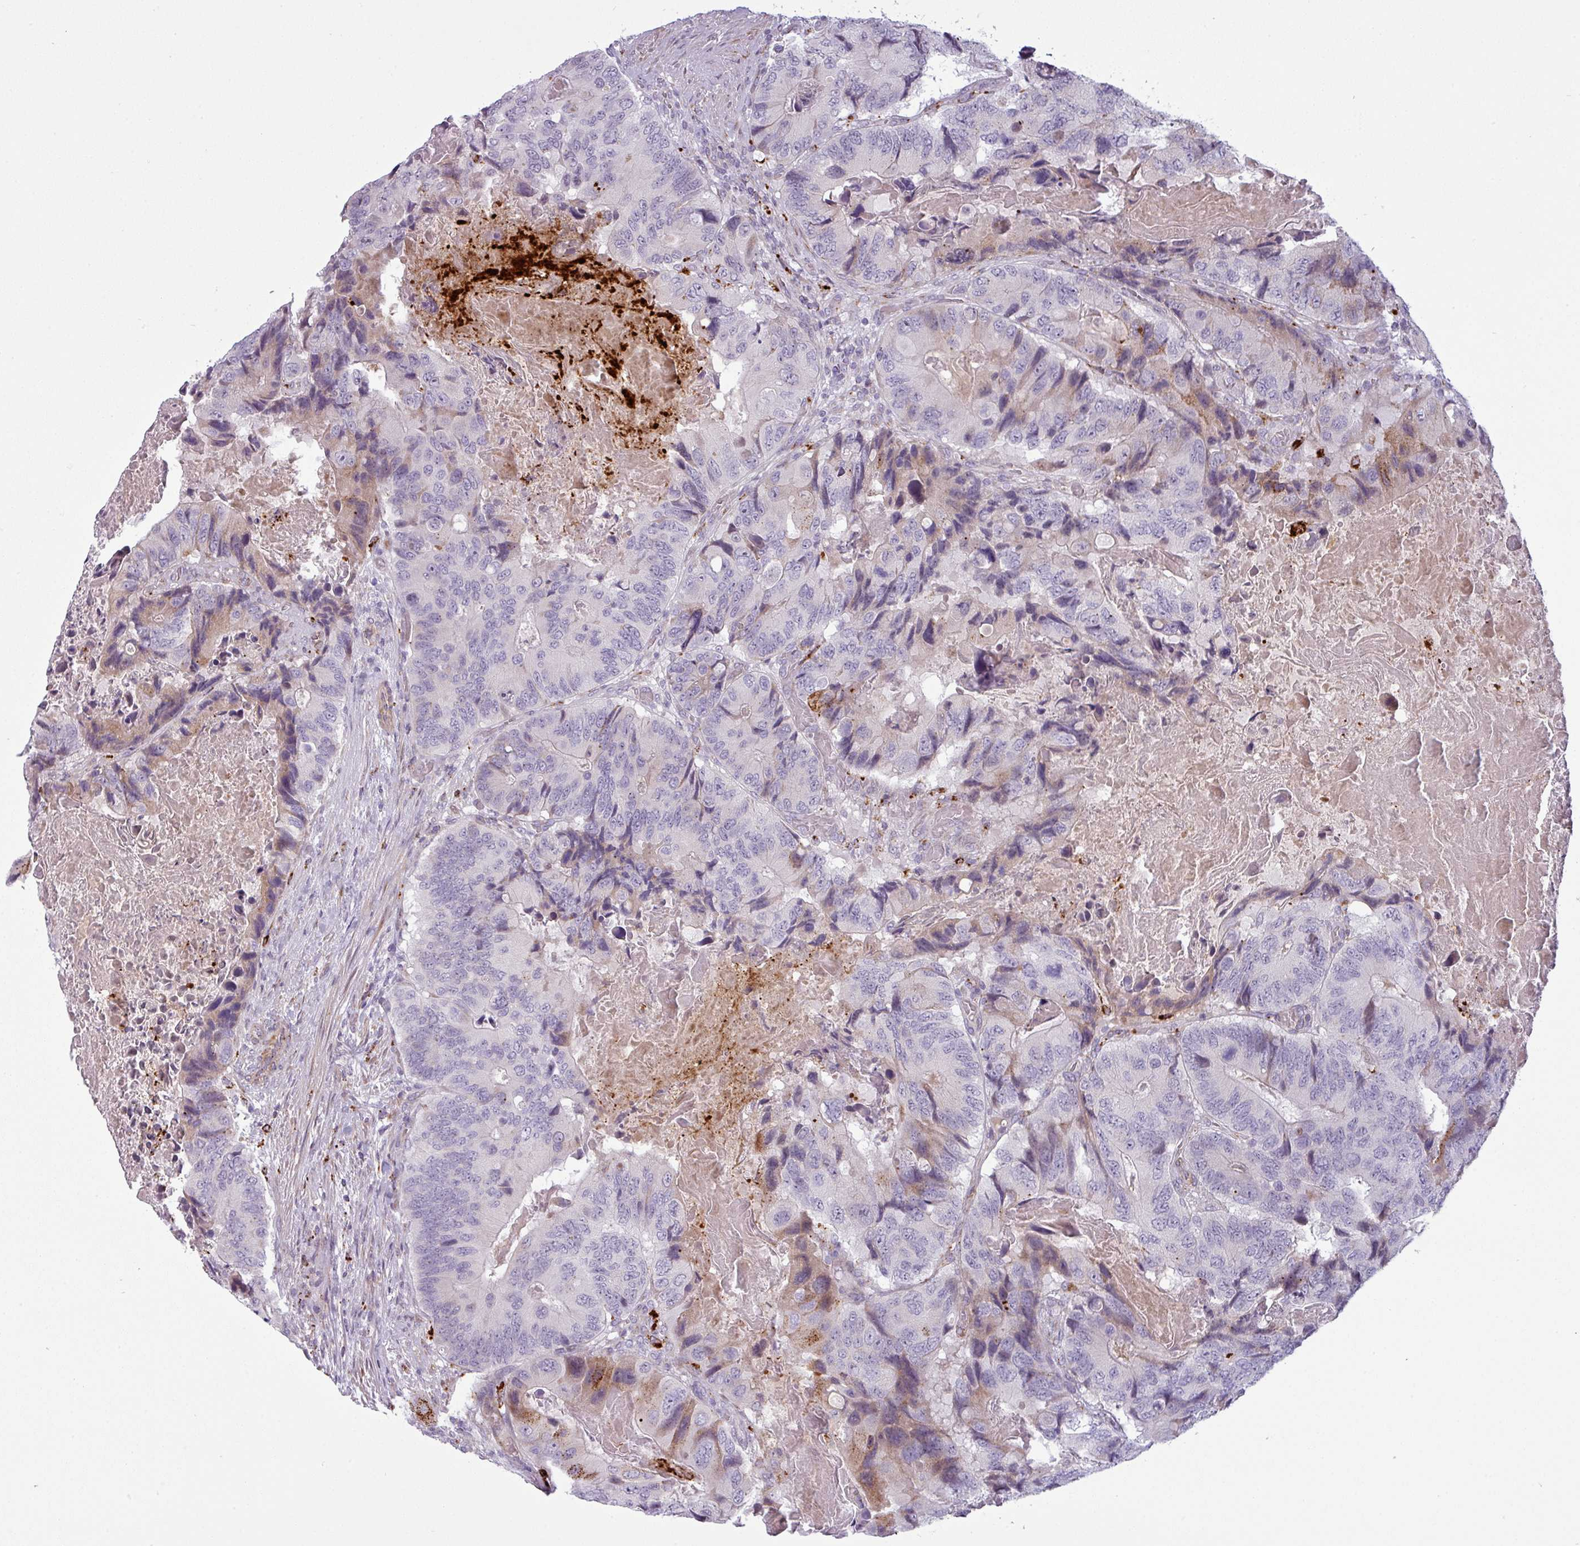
{"staining": {"intensity": "weak", "quantity": "<25%", "location": "cytoplasmic/membranous"}, "tissue": "colorectal cancer", "cell_type": "Tumor cells", "image_type": "cancer", "snomed": [{"axis": "morphology", "description": "Adenocarcinoma, NOS"}, {"axis": "topography", "description": "Colon"}], "caption": "Tumor cells are negative for protein expression in human colorectal adenocarcinoma.", "gene": "MAP7D2", "patient": {"sex": "male", "age": 84}}